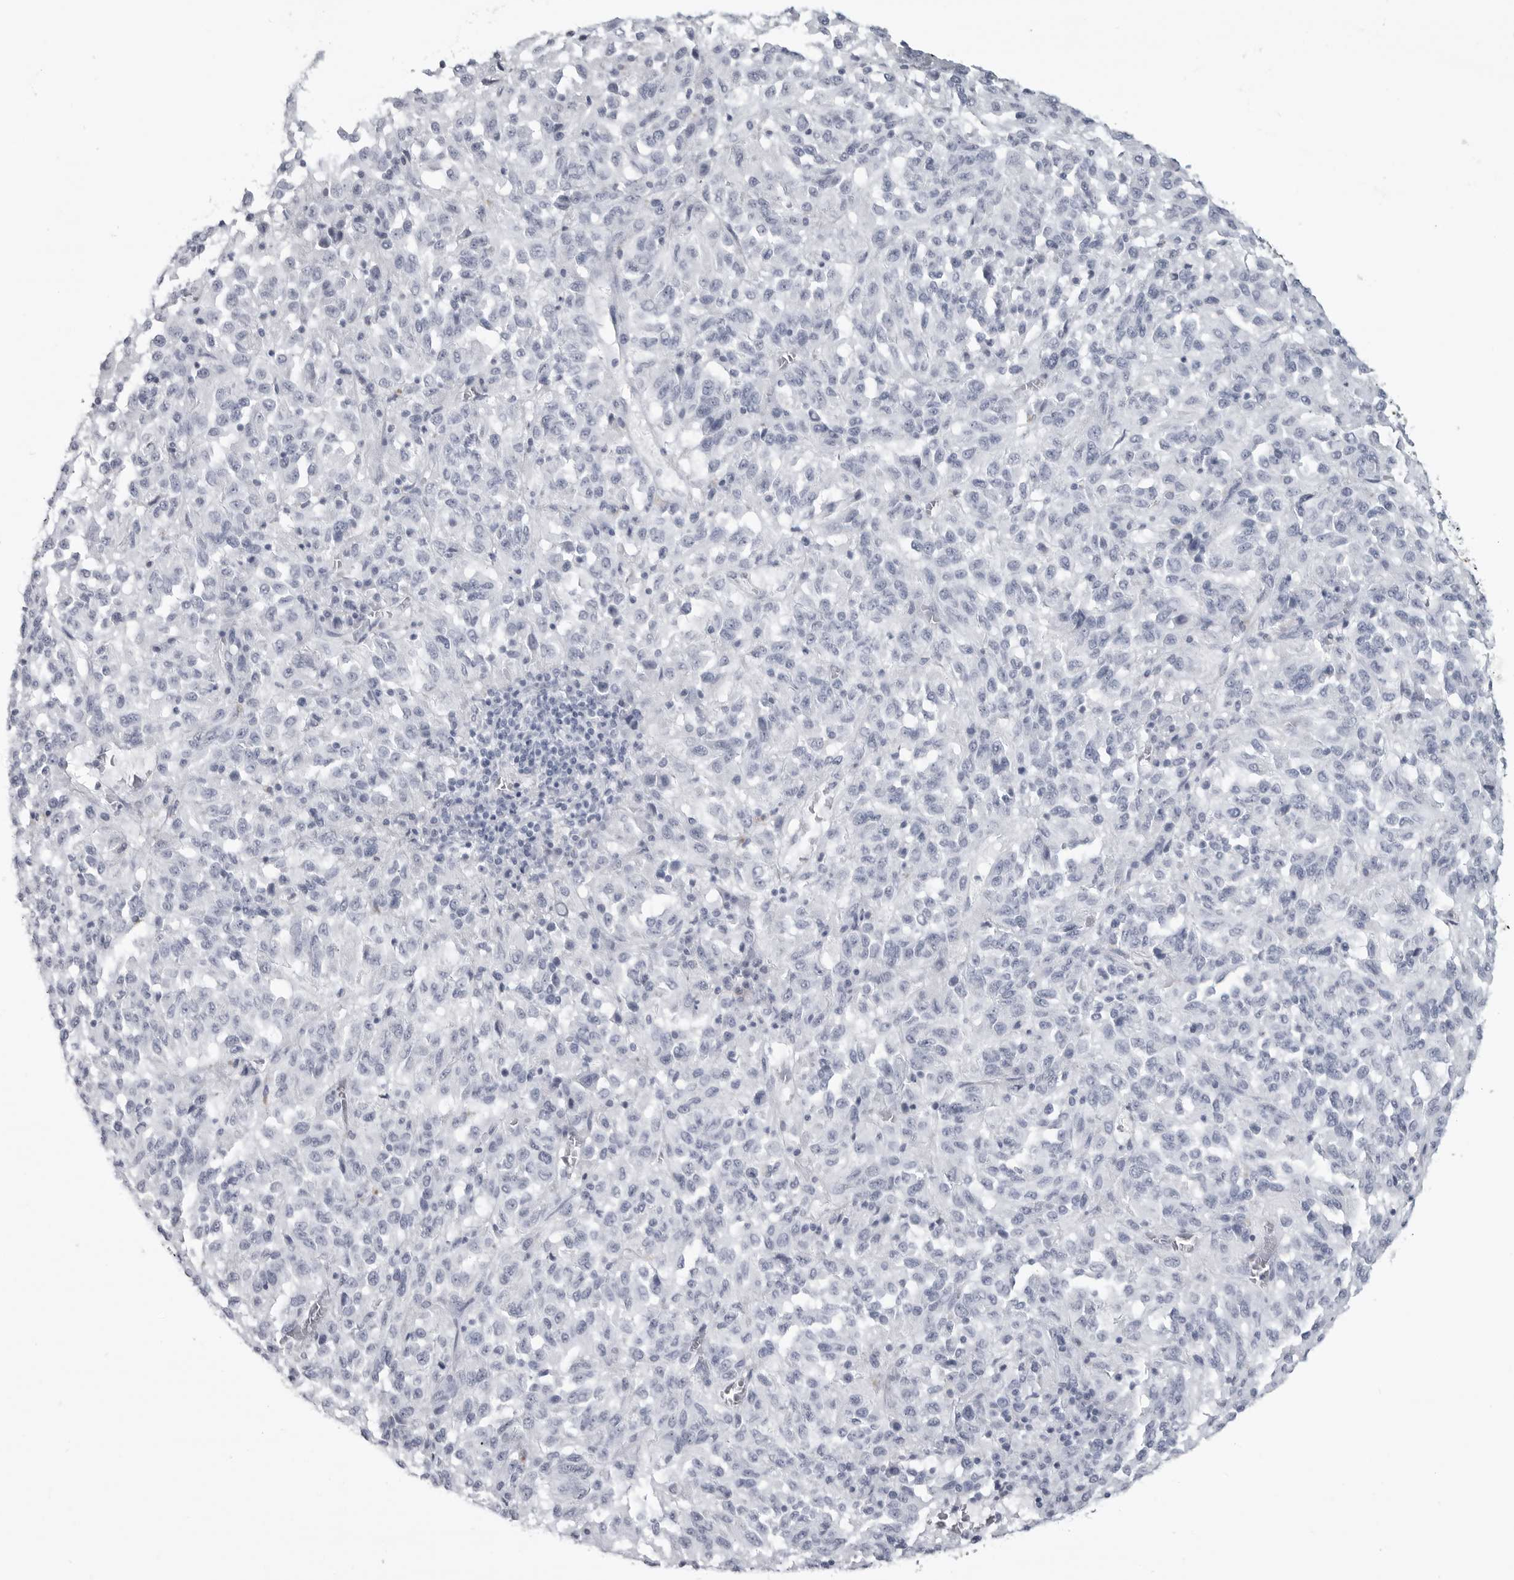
{"staining": {"intensity": "negative", "quantity": "none", "location": "none"}, "tissue": "melanoma", "cell_type": "Tumor cells", "image_type": "cancer", "snomed": [{"axis": "morphology", "description": "Malignant melanoma, Metastatic site"}, {"axis": "topography", "description": "Lung"}], "caption": "Immunohistochemistry histopathology image of melanoma stained for a protein (brown), which shows no expression in tumor cells.", "gene": "LY6D", "patient": {"sex": "male", "age": 64}}